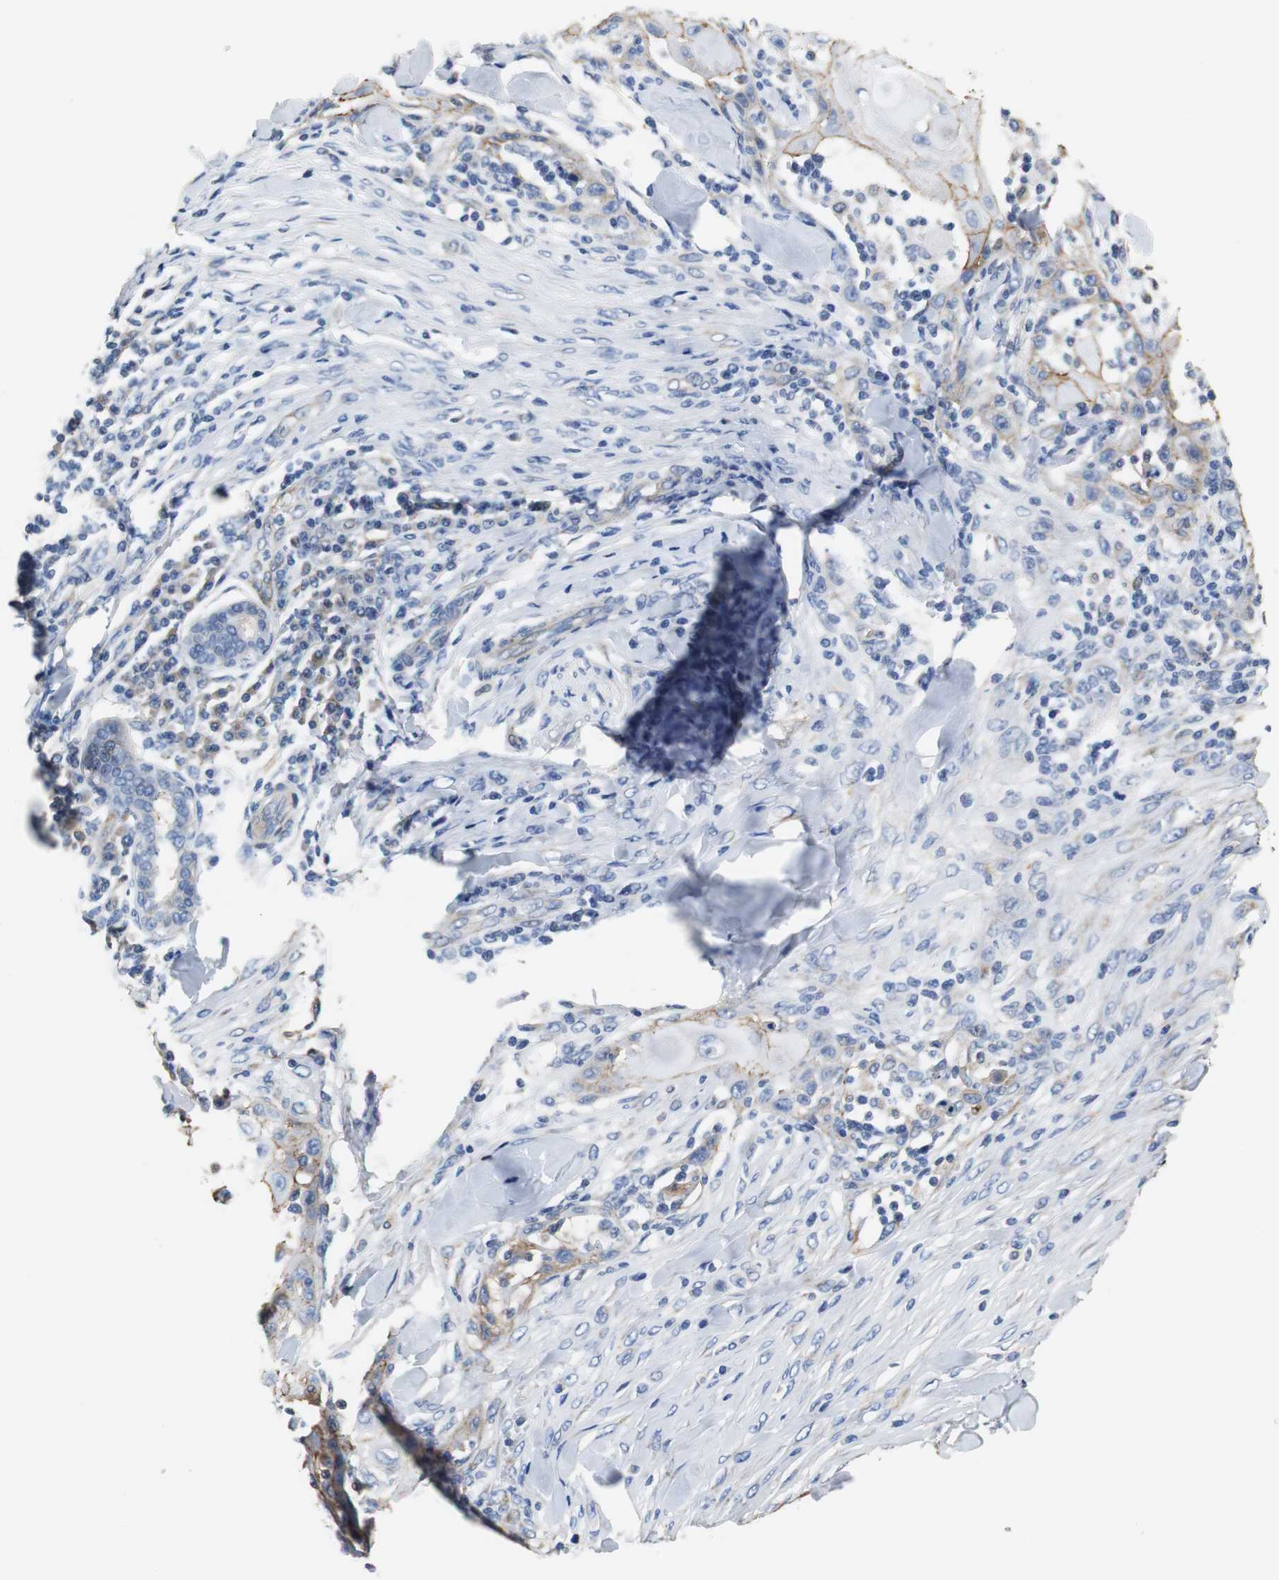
{"staining": {"intensity": "moderate", "quantity": ">75%", "location": "cytoplasmic/membranous"}, "tissue": "skin cancer", "cell_type": "Tumor cells", "image_type": "cancer", "snomed": [{"axis": "morphology", "description": "Squamous cell carcinoma, NOS"}, {"axis": "topography", "description": "Skin"}], "caption": "DAB immunohistochemical staining of skin cancer reveals moderate cytoplasmic/membranous protein expression in approximately >75% of tumor cells.", "gene": "PCK1", "patient": {"sex": "male", "age": 24}}